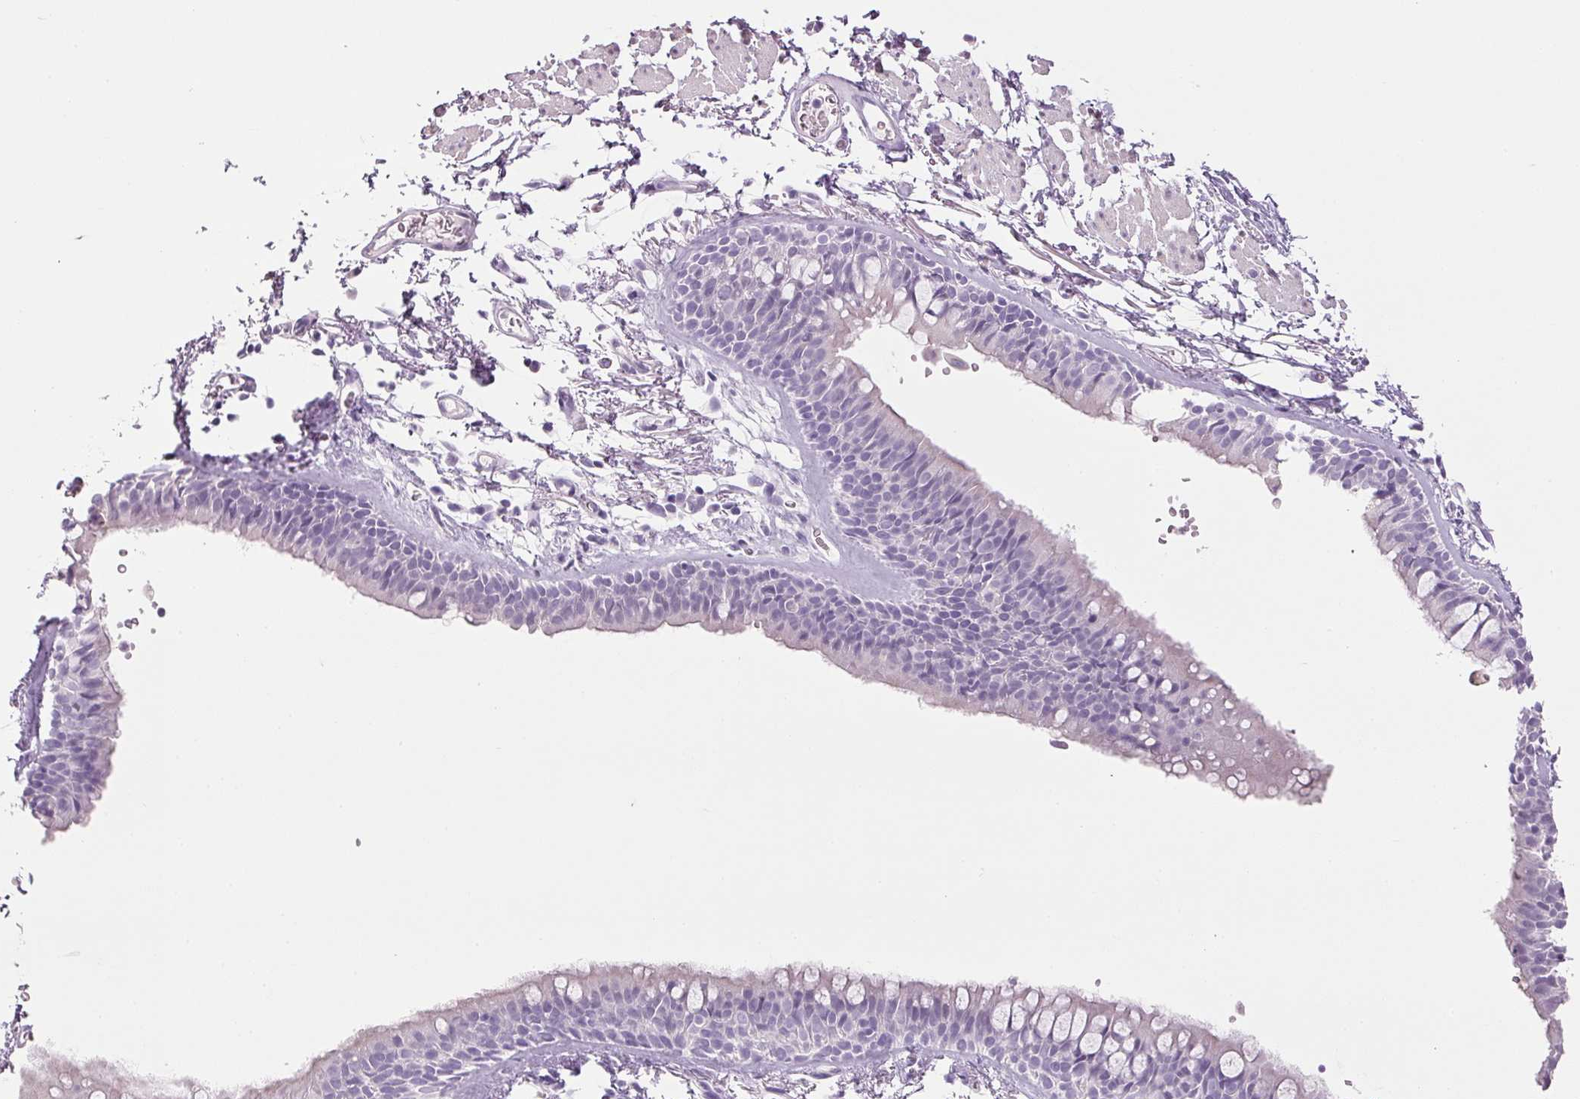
{"staining": {"intensity": "weak", "quantity": "<25%", "location": "cytoplasmic/membranous"}, "tissue": "bronchus", "cell_type": "Respiratory epithelial cells", "image_type": "normal", "snomed": [{"axis": "morphology", "description": "Normal tissue, NOS"}, {"axis": "topography", "description": "Cartilage tissue"}, {"axis": "topography", "description": "Bronchus"}], "caption": "This is an IHC photomicrograph of benign human bronchus. There is no expression in respiratory epithelial cells.", "gene": "PPP1R1A", "patient": {"sex": "female", "age": 79}}